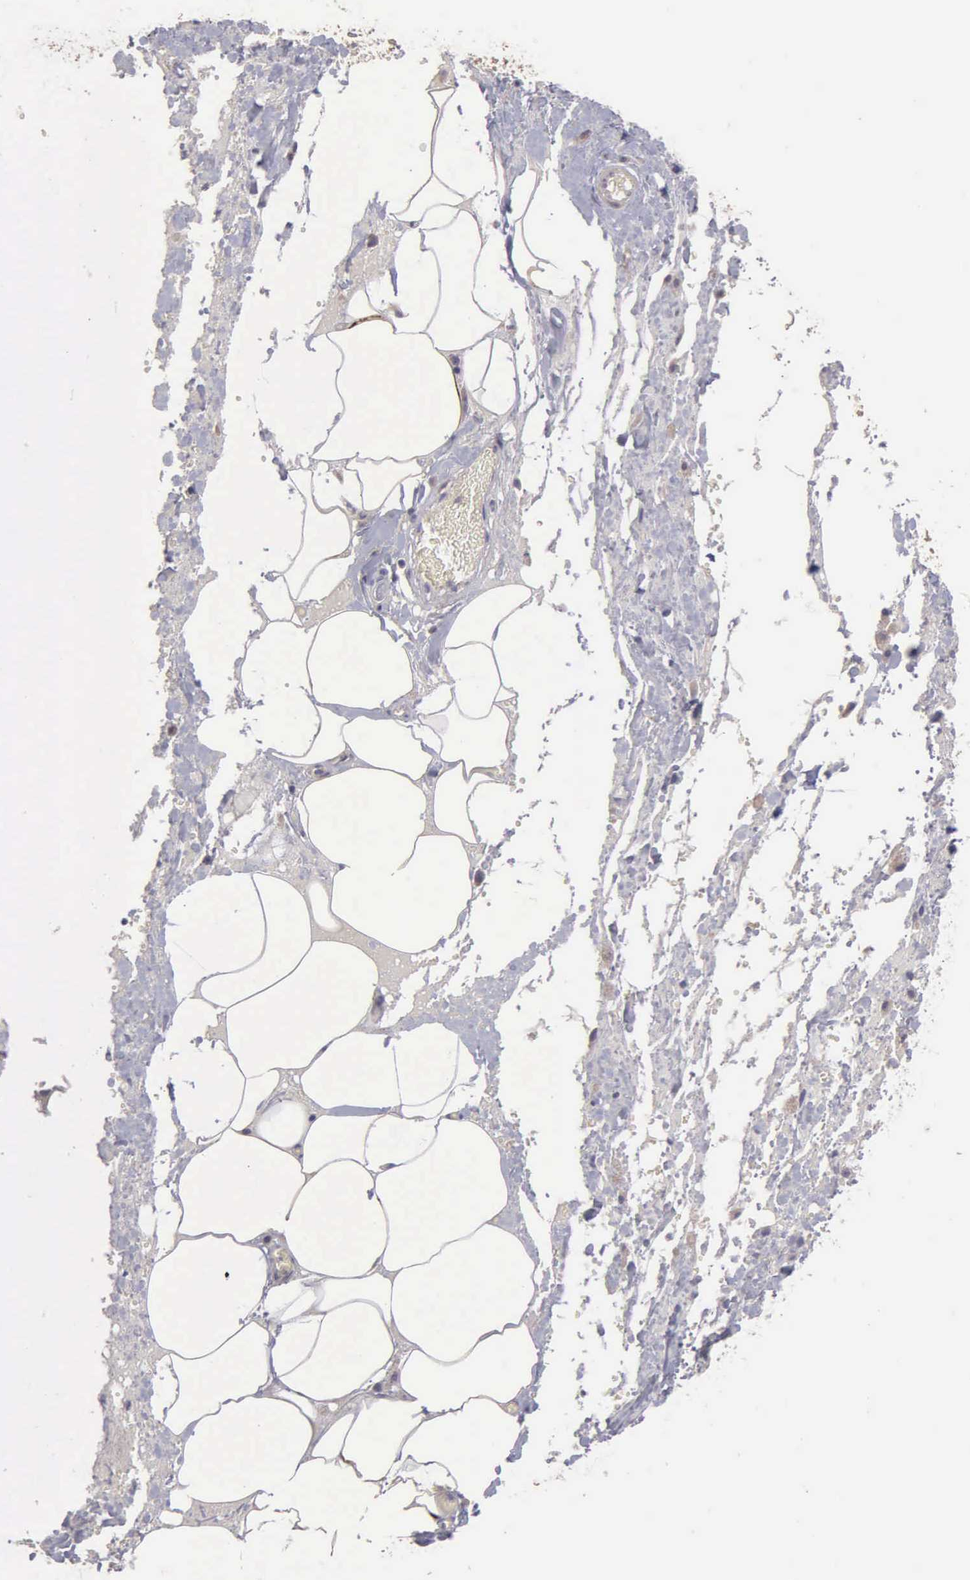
{"staining": {"intensity": "moderate", "quantity": ">75%", "location": "cytoplasmic/membranous"}, "tissue": "smooth muscle", "cell_type": "Smooth muscle cells", "image_type": "normal", "snomed": [{"axis": "morphology", "description": "Normal tissue, NOS"}, {"axis": "topography", "description": "Uterus"}], "caption": "About >75% of smooth muscle cells in benign human smooth muscle reveal moderate cytoplasmic/membranous protein positivity as visualized by brown immunohistochemical staining.", "gene": "RTL10", "patient": {"sex": "female", "age": 56}}